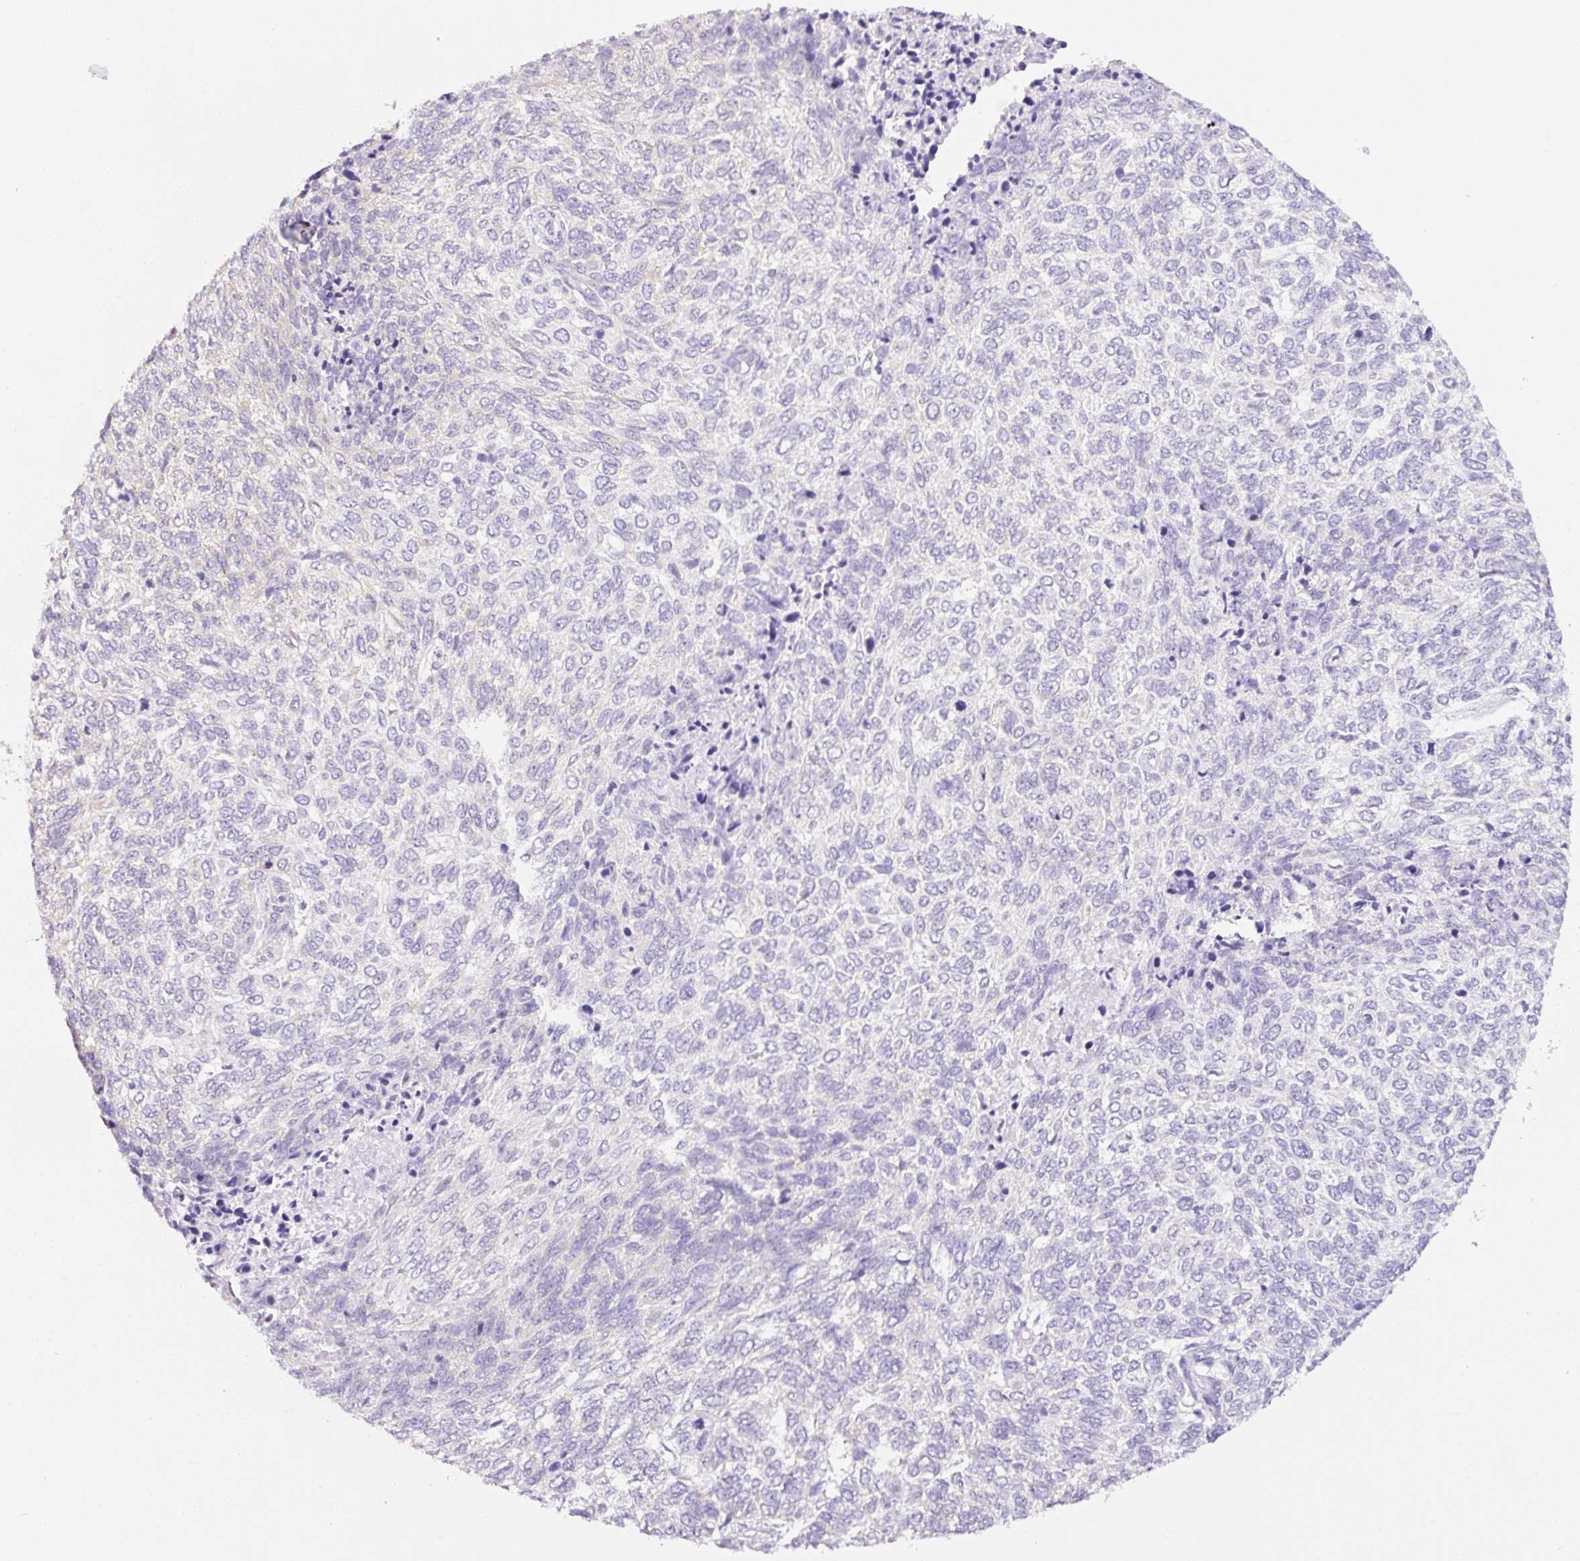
{"staining": {"intensity": "negative", "quantity": "none", "location": "none"}, "tissue": "skin cancer", "cell_type": "Tumor cells", "image_type": "cancer", "snomed": [{"axis": "morphology", "description": "Basal cell carcinoma"}, {"axis": "topography", "description": "Skin"}], "caption": "High magnification brightfield microscopy of basal cell carcinoma (skin) stained with DAB (brown) and counterstained with hematoxylin (blue): tumor cells show no significant expression.", "gene": "CAMK2B", "patient": {"sex": "female", "age": 65}}